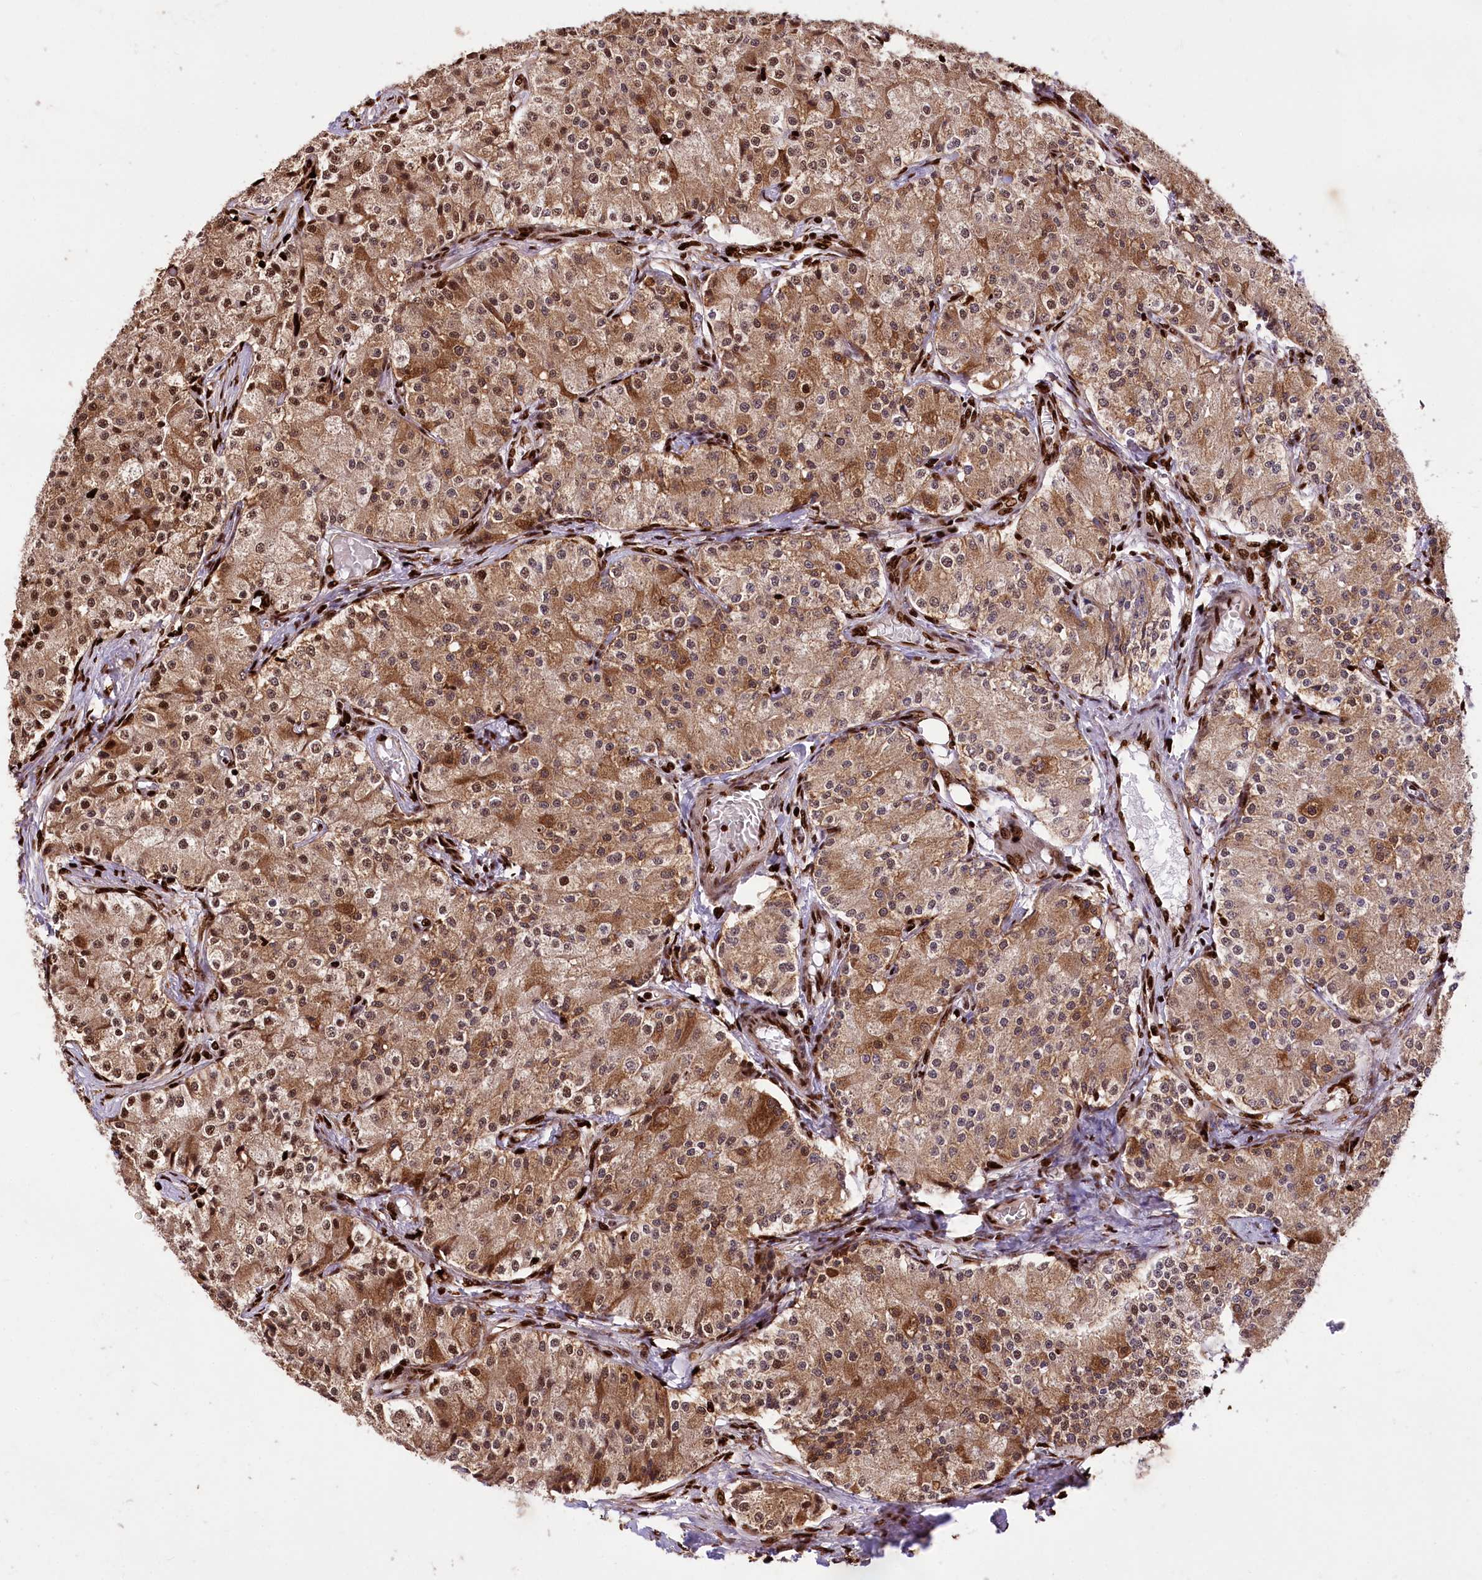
{"staining": {"intensity": "moderate", "quantity": ">75%", "location": "cytoplasmic/membranous"}, "tissue": "carcinoid", "cell_type": "Tumor cells", "image_type": "cancer", "snomed": [{"axis": "morphology", "description": "Carcinoid, malignant, NOS"}, {"axis": "topography", "description": "Colon"}], "caption": "Malignant carcinoid tissue displays moderate cytoplasmic/membranous positivity in approximately >75% of tumor cells", "gene": "FIGN", "patient": {"sex": "female", "age": 52}}